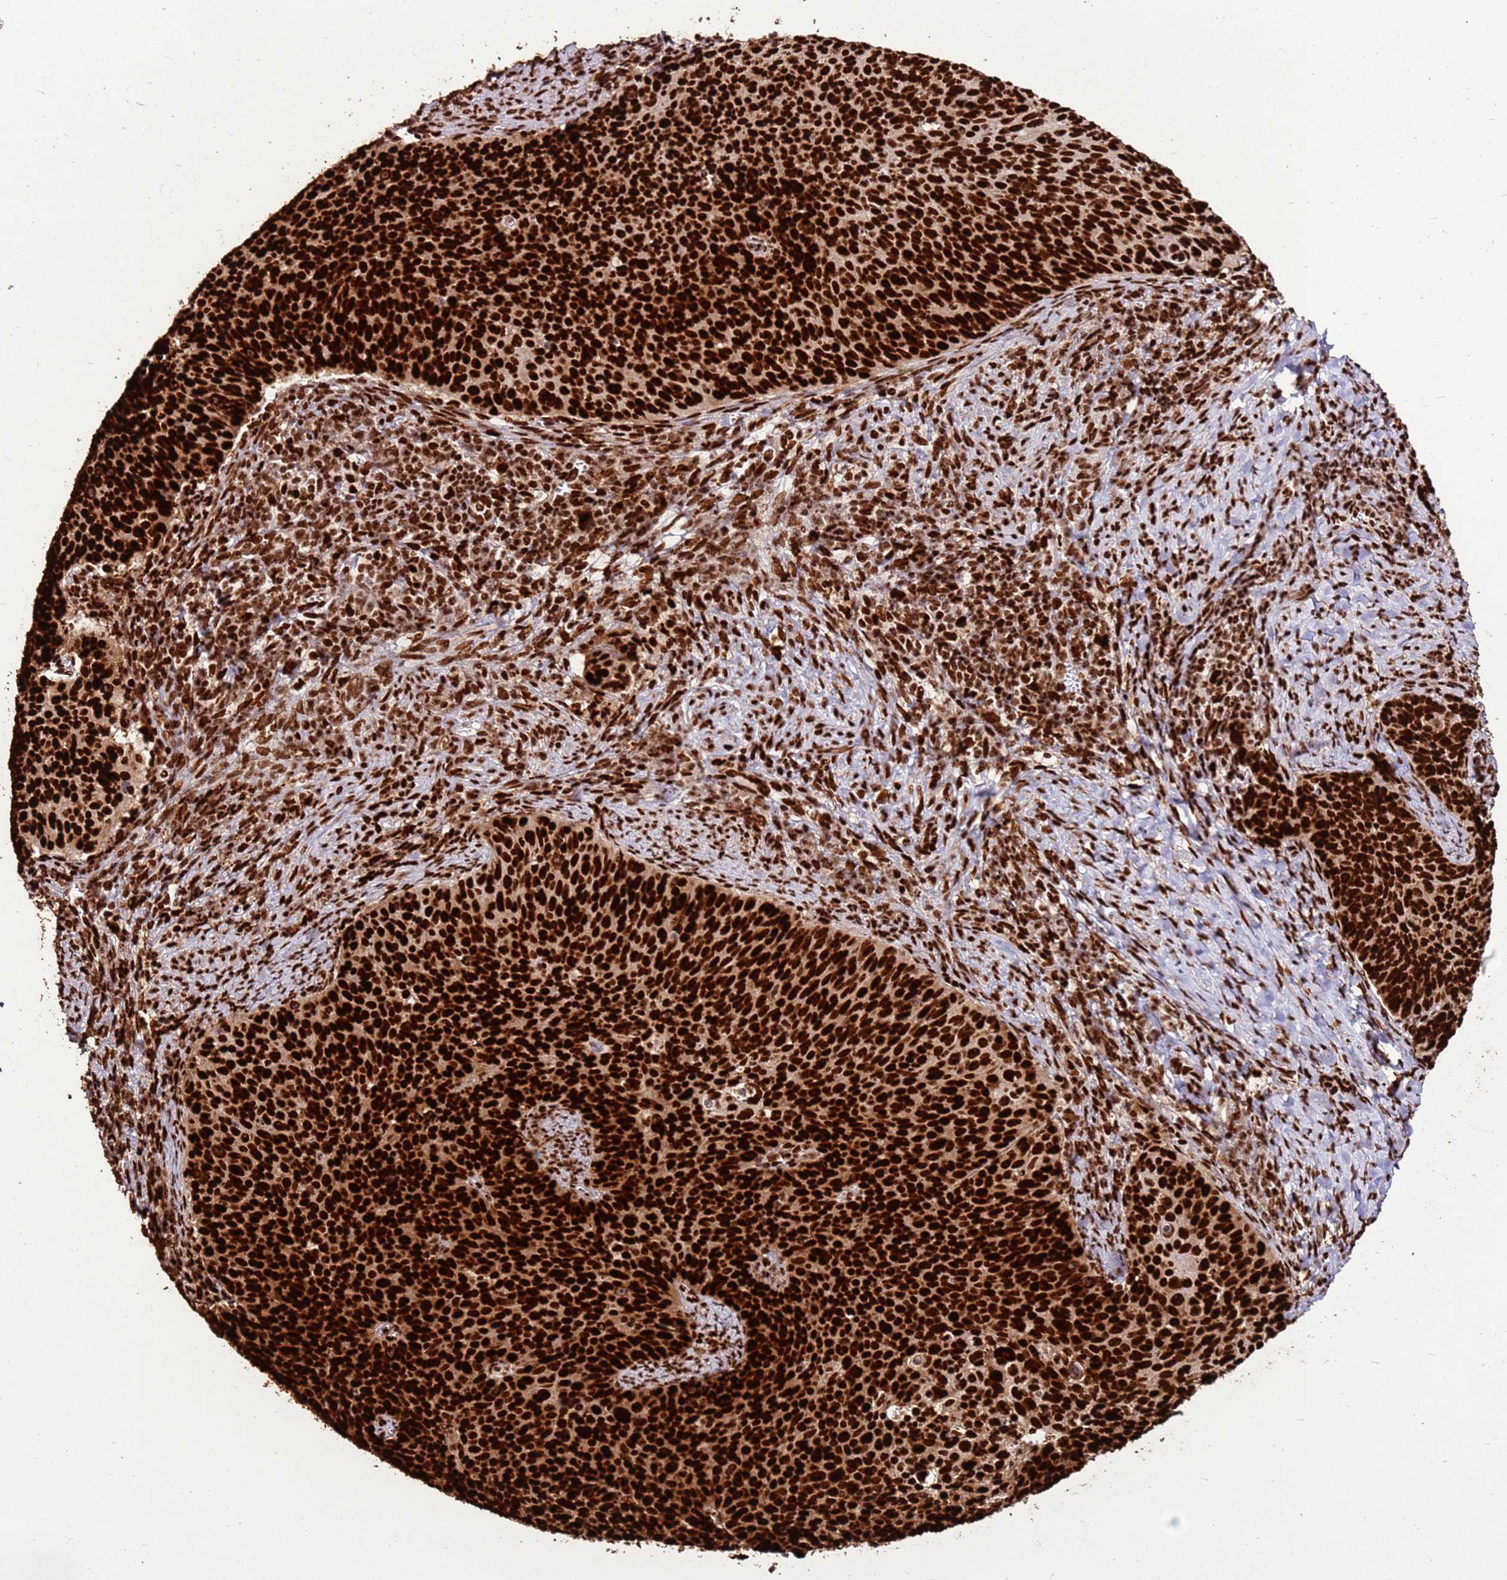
{"staining": {"intensity": "strong", "quantity": ">75%", "location": "nuclear"}, "tissue": "cervical cancer", "cell_type": "Tumor cells", "image_type": "cancer", "snomed": [{"axis": "morphology", "description": "Normal tissue, NOS"}, {"axis": "morphology", "description": "Squamous cell carcinoma, NOS"}, {"axis": "topography", "description": "Cervix"}], "caption": "This micrograph shows immunohistochemistry staining of cervical cancer (squamous cell carcinoma), with high strong nuclear staining in approximately >75% of tumor cells.", "gene": "HNRNPAB", "patient": {"sex": "female", "age": 39}}